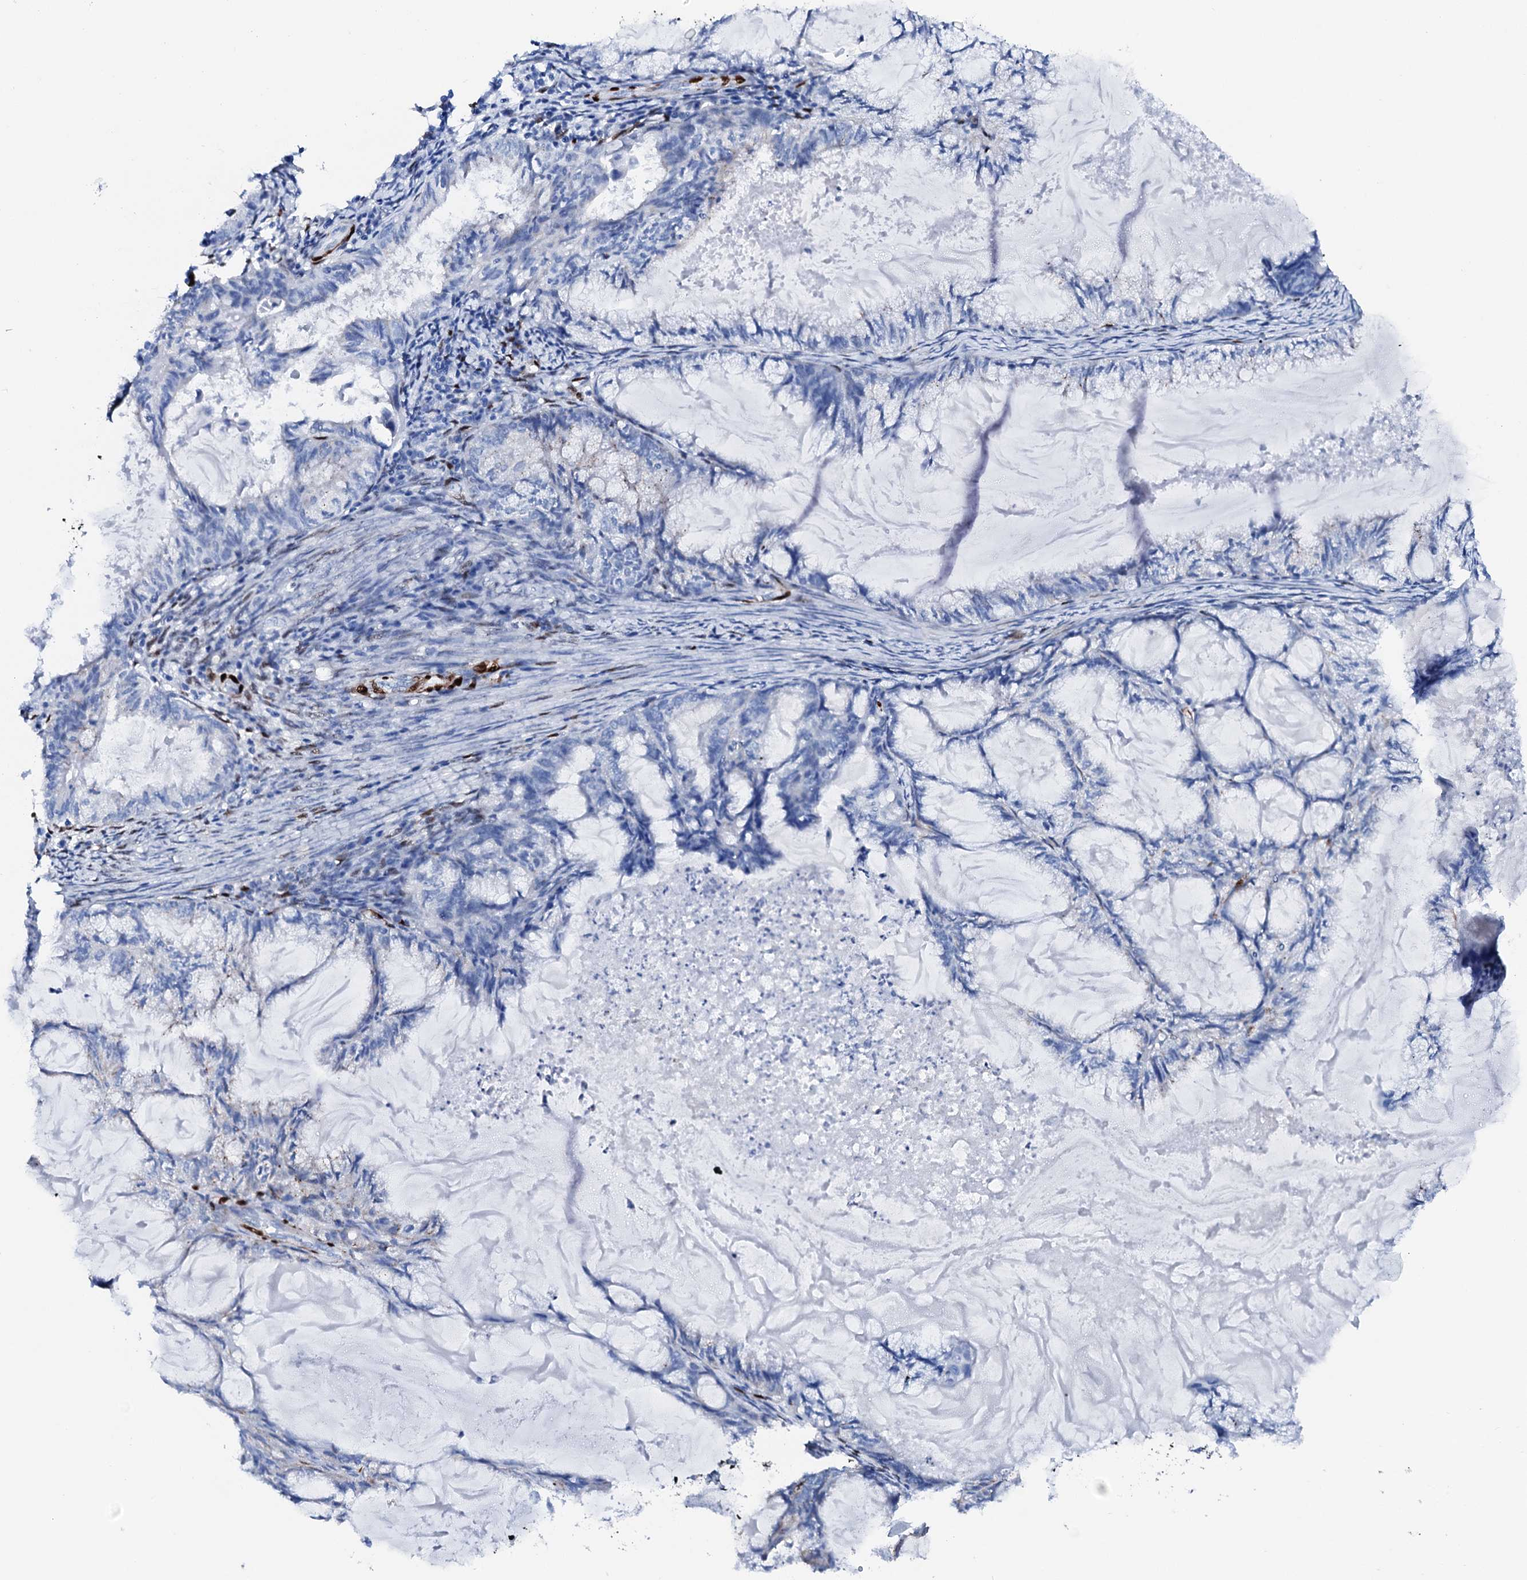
{"staining": {"intensity": "negative", "quantity": "none", "location": "none"}, "tissue": "endometrial cancer", "cell_type": "Tumor cells", "image_type": "cancer", "snomed": [{"axis": "morphology", "description": "Adenocarcinoma, NOS"}, {"axis": "topography", "description": "Endometrium"}], "caption": "The IHC photomicrograph has no significant staining in tumor cells of endometrial adenocarcinoma tissue. Nuclei are stained in blue.", "gene": "NRIP2", "patient": {"sex": "female", "age": 86}}